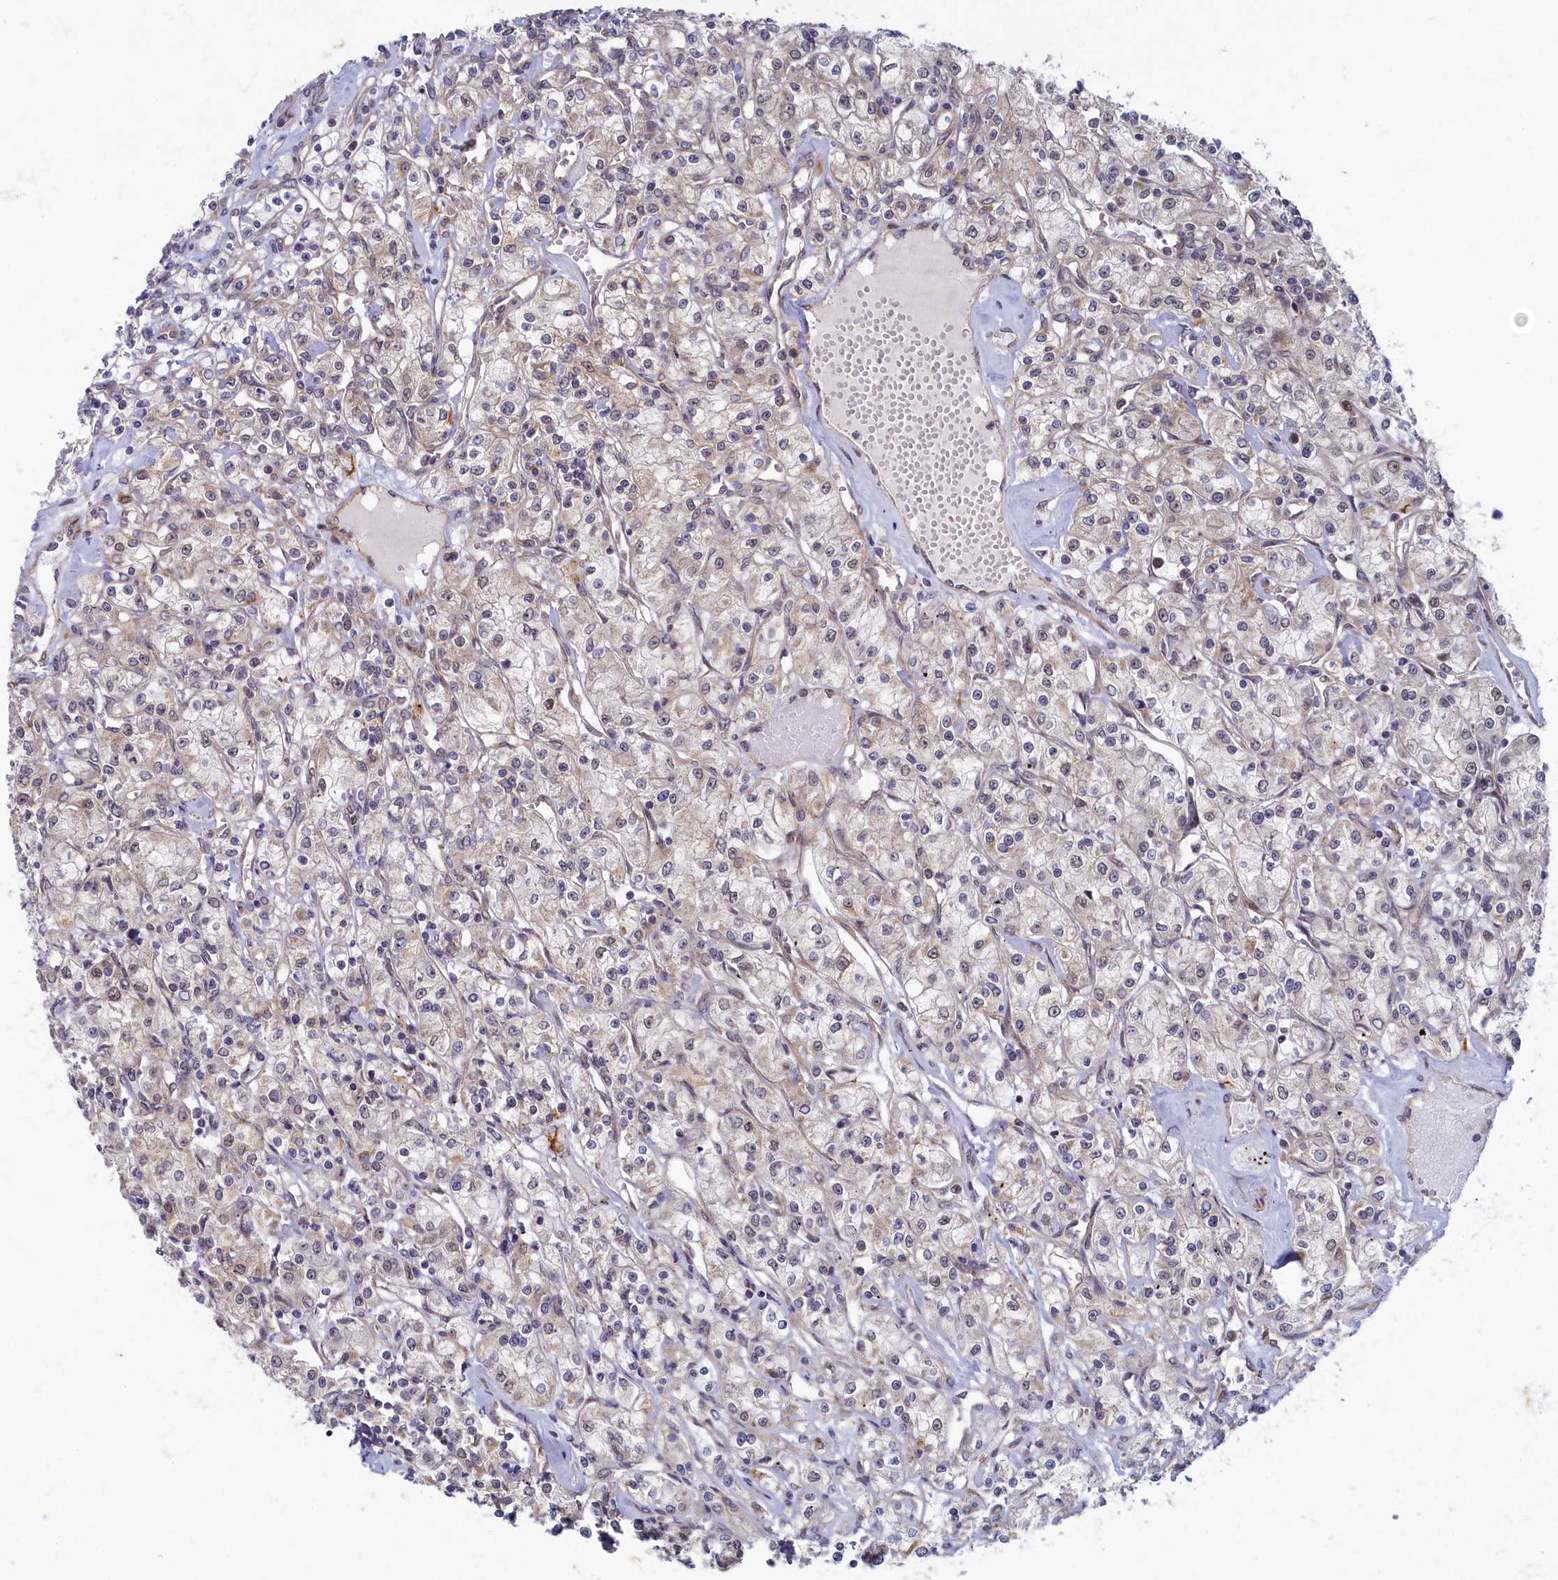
{"staining": {"intensity": "negative", "quantity": "none", "location": "none"}, "tissue": "renal cancer", "cell_type": "Tumor cells", "image_type": "cancer", "snomed": [{"axis": "morphology", "description": "Adenocarcinoma, NOS"}, {"axis": "topography", "description": "Kidney"}], "caption": "IHC micrograph of renal cancer (adenocarcinoma) stained for a protein (brown), which exhibits no positivity in tumor cells.", "gene": "WDR59", "patient": {"sex": "female", "age": 59}}